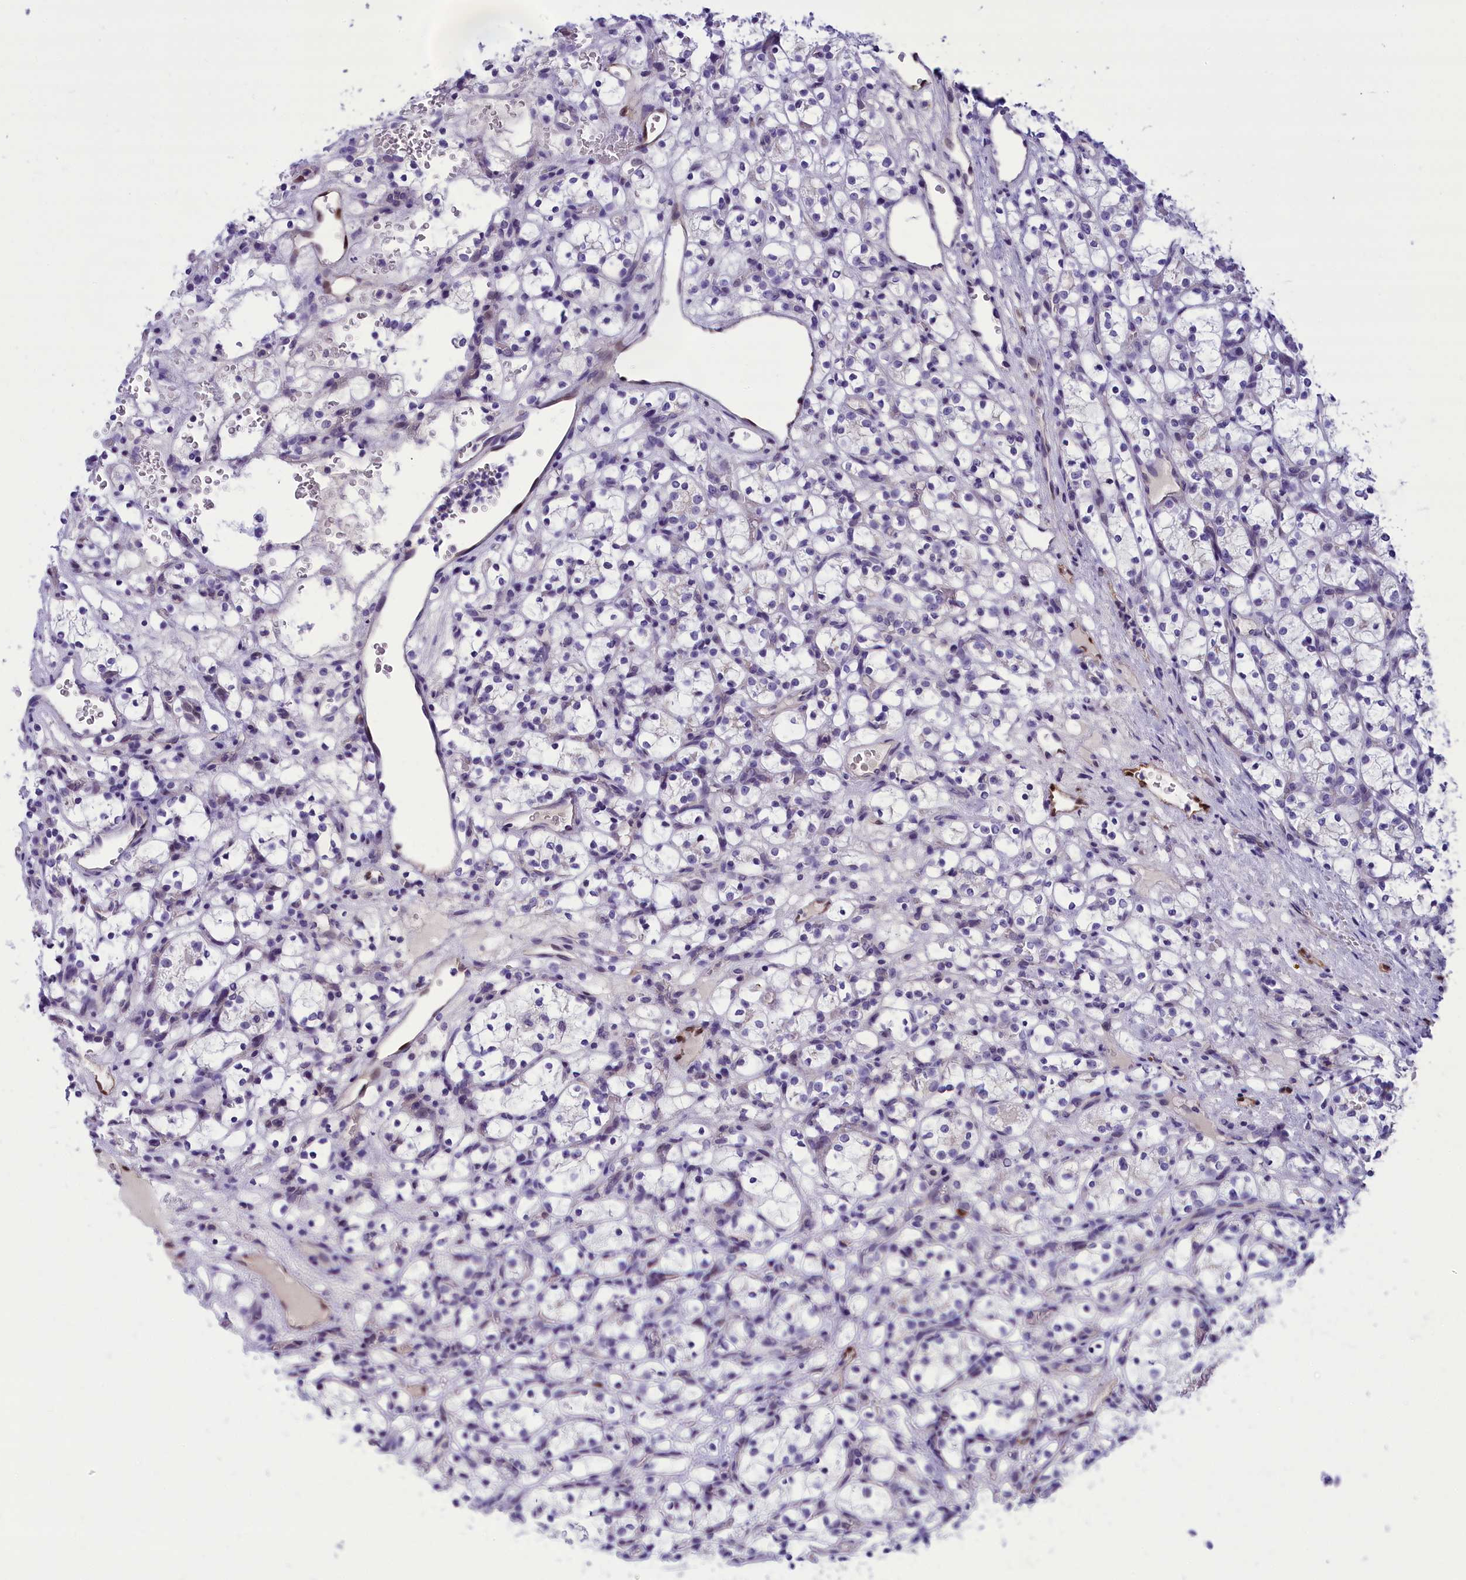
{"staining": {"intensity": "negative", "quantity": "none", "location": "none"}, "tissue": "renal cancer", "cell_type": "Tumor cells", "image_type": "cancer", "snomed": [{"axis": "morphology", "description": "Adenocarcinoma, NOS"}, {"axis": "topography", "description": "Kidney"}], "caption": "Renal cancer was stained to show a protein in brown. There is no significant positivity in tumor cells.", "gene": "PRR15", "patient": {"sex": "female", "age": 69}}